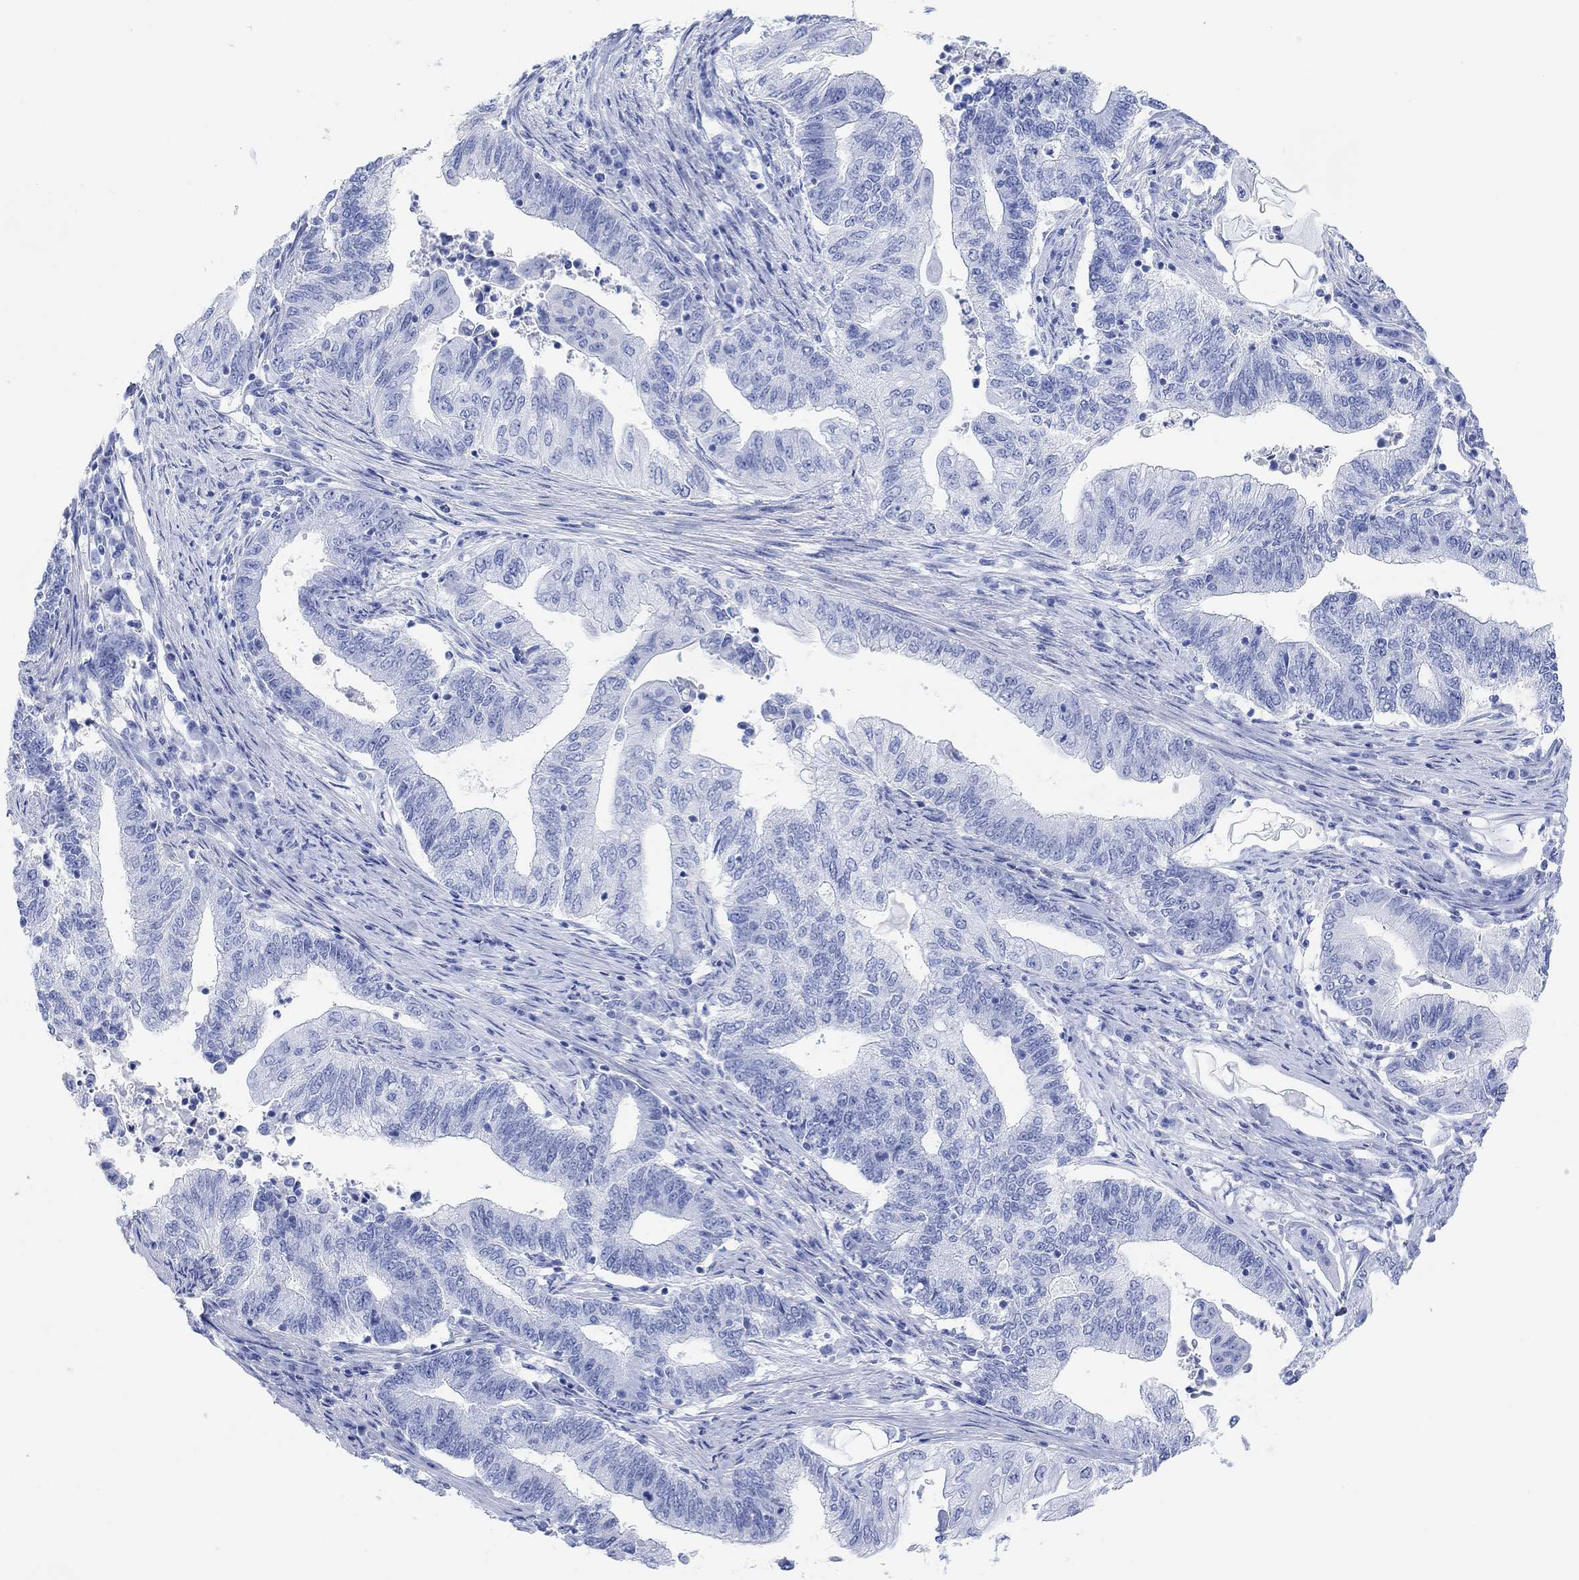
{"staining": {"intensity": "negative", "quantity": "none", "location": "none"}, "tissue": "endometrial cancer", "cell_type": "Tumor cells", "image_type": "cancer", "snomed": [{"axis": "morphology", "description": "Adenocarcinoma, NOS"}, {"axis": "topography", "description": "Uterus"}, {"axis": "topography", "description": "Endometrium"}], "caption": "Micrograph shows no significant protein positivity in tumor cells of adenocarcinoma (endometrial). The staining was performed using DAB (3,3'-diaminobenzidine) to visualize the protein expression in brown, while the nuclei were stained in blue with hematoxylin (Magnification: 20x).", "gene": "ANKRD33", "patient": {"sex": "female", "age": 54}}